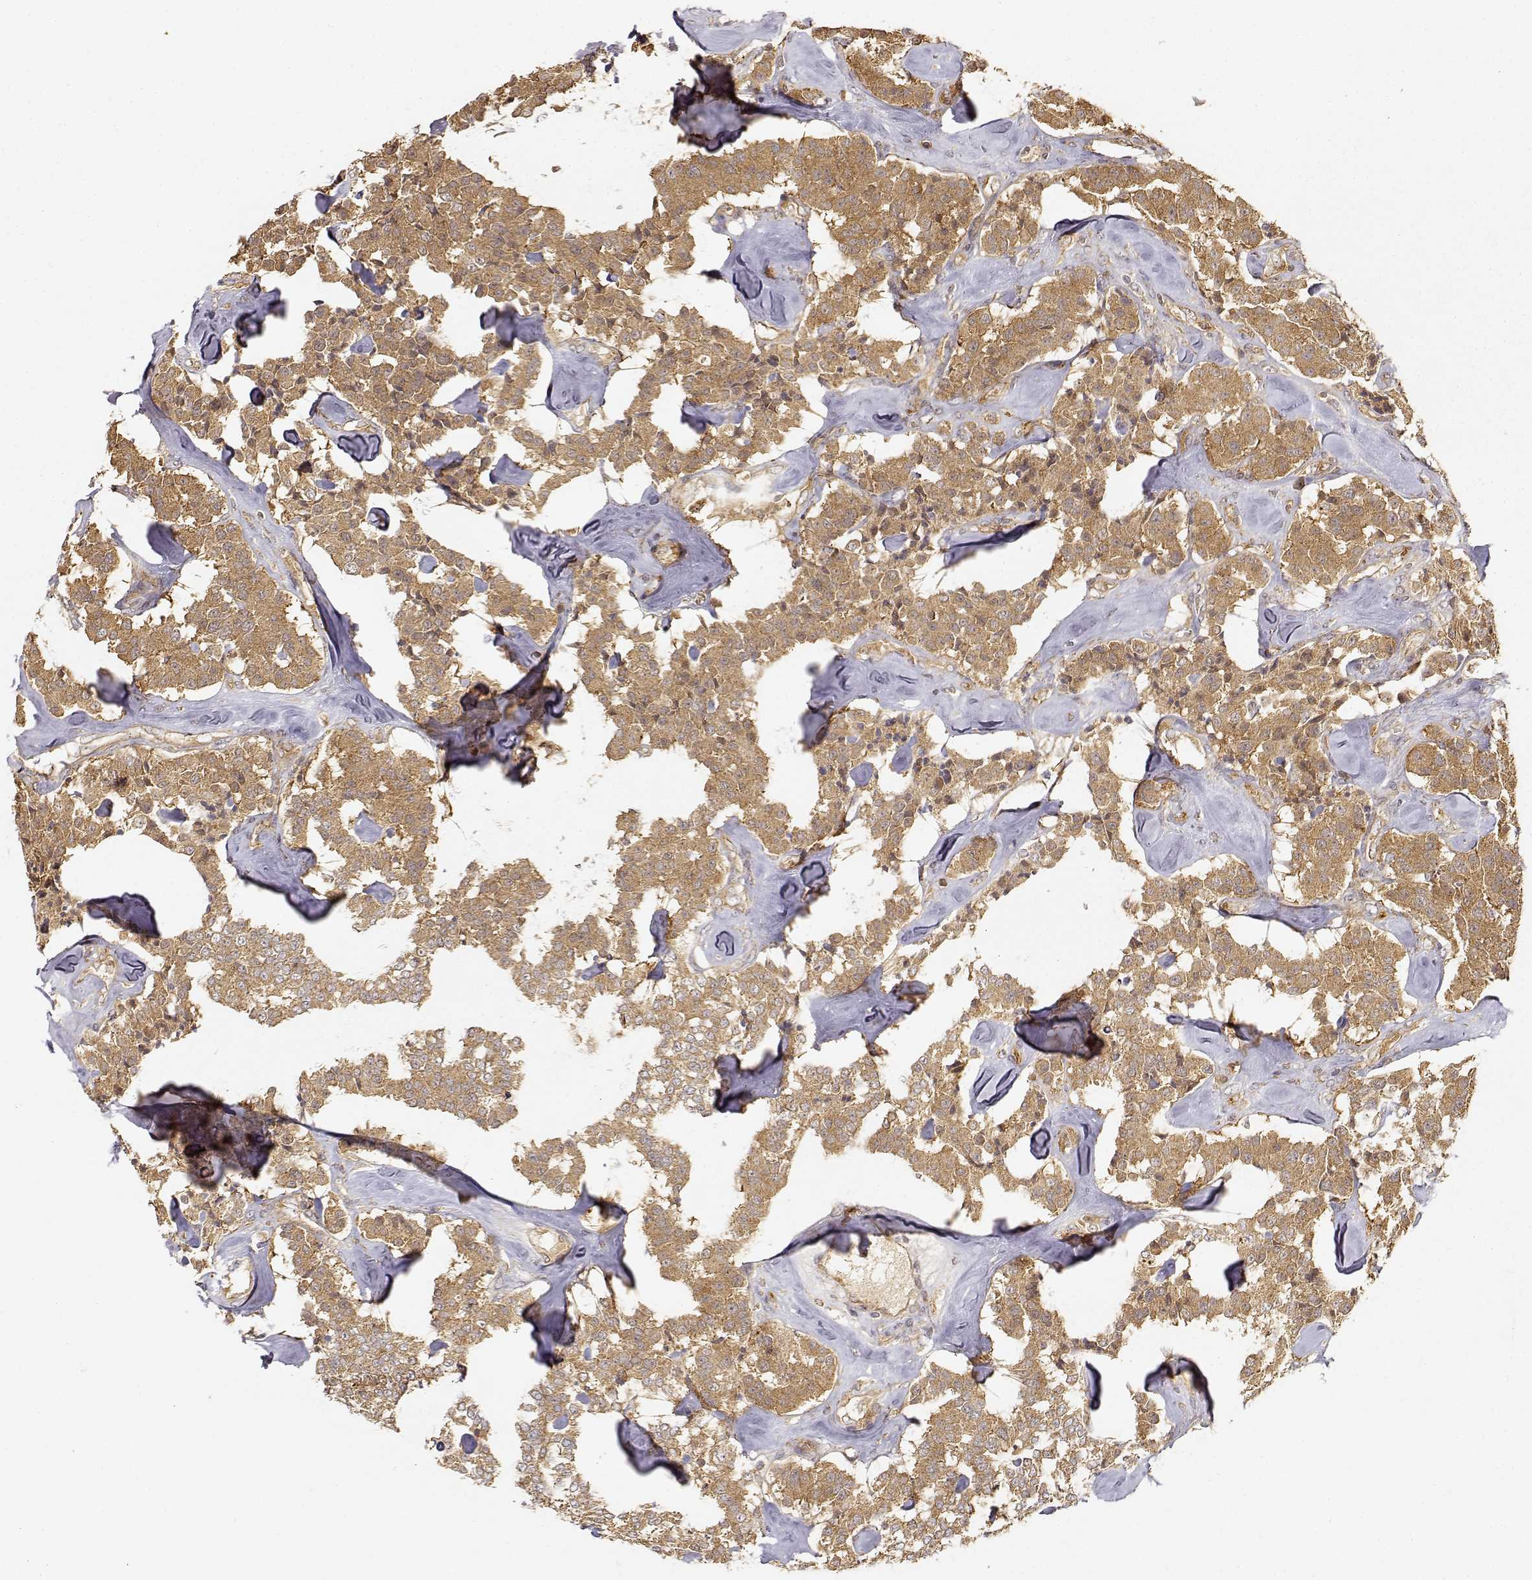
{"staining": {"intensity": "moderate", "quantity": ">75%", "location": "cytoplasmic/membranous"}, "tissue": "carcinoid", "cell_type": "Tumor cells", "image_type": "cancer", "snomed": [{"axis": "morphology", "description": "Carcinoid, malignant, NOS"}, {"axis": "topography", "description": "Pancreas"}], "caption": "Immunohistochemistry staining of carcinoid, which reveals medium levels of moderate cytoplasmic/membranous expression in about >75% of tumor cells indicating moderate cytoplasmic/membranous protein expression. The staining was performed using DAB (3,3'-diaminobenzidine) (brown) for protein detection and nuclei were counterstained in hematoxylin (blue).", "gene": "CDK5RAP2", "patient": {"sex": "male", "age": 41}}